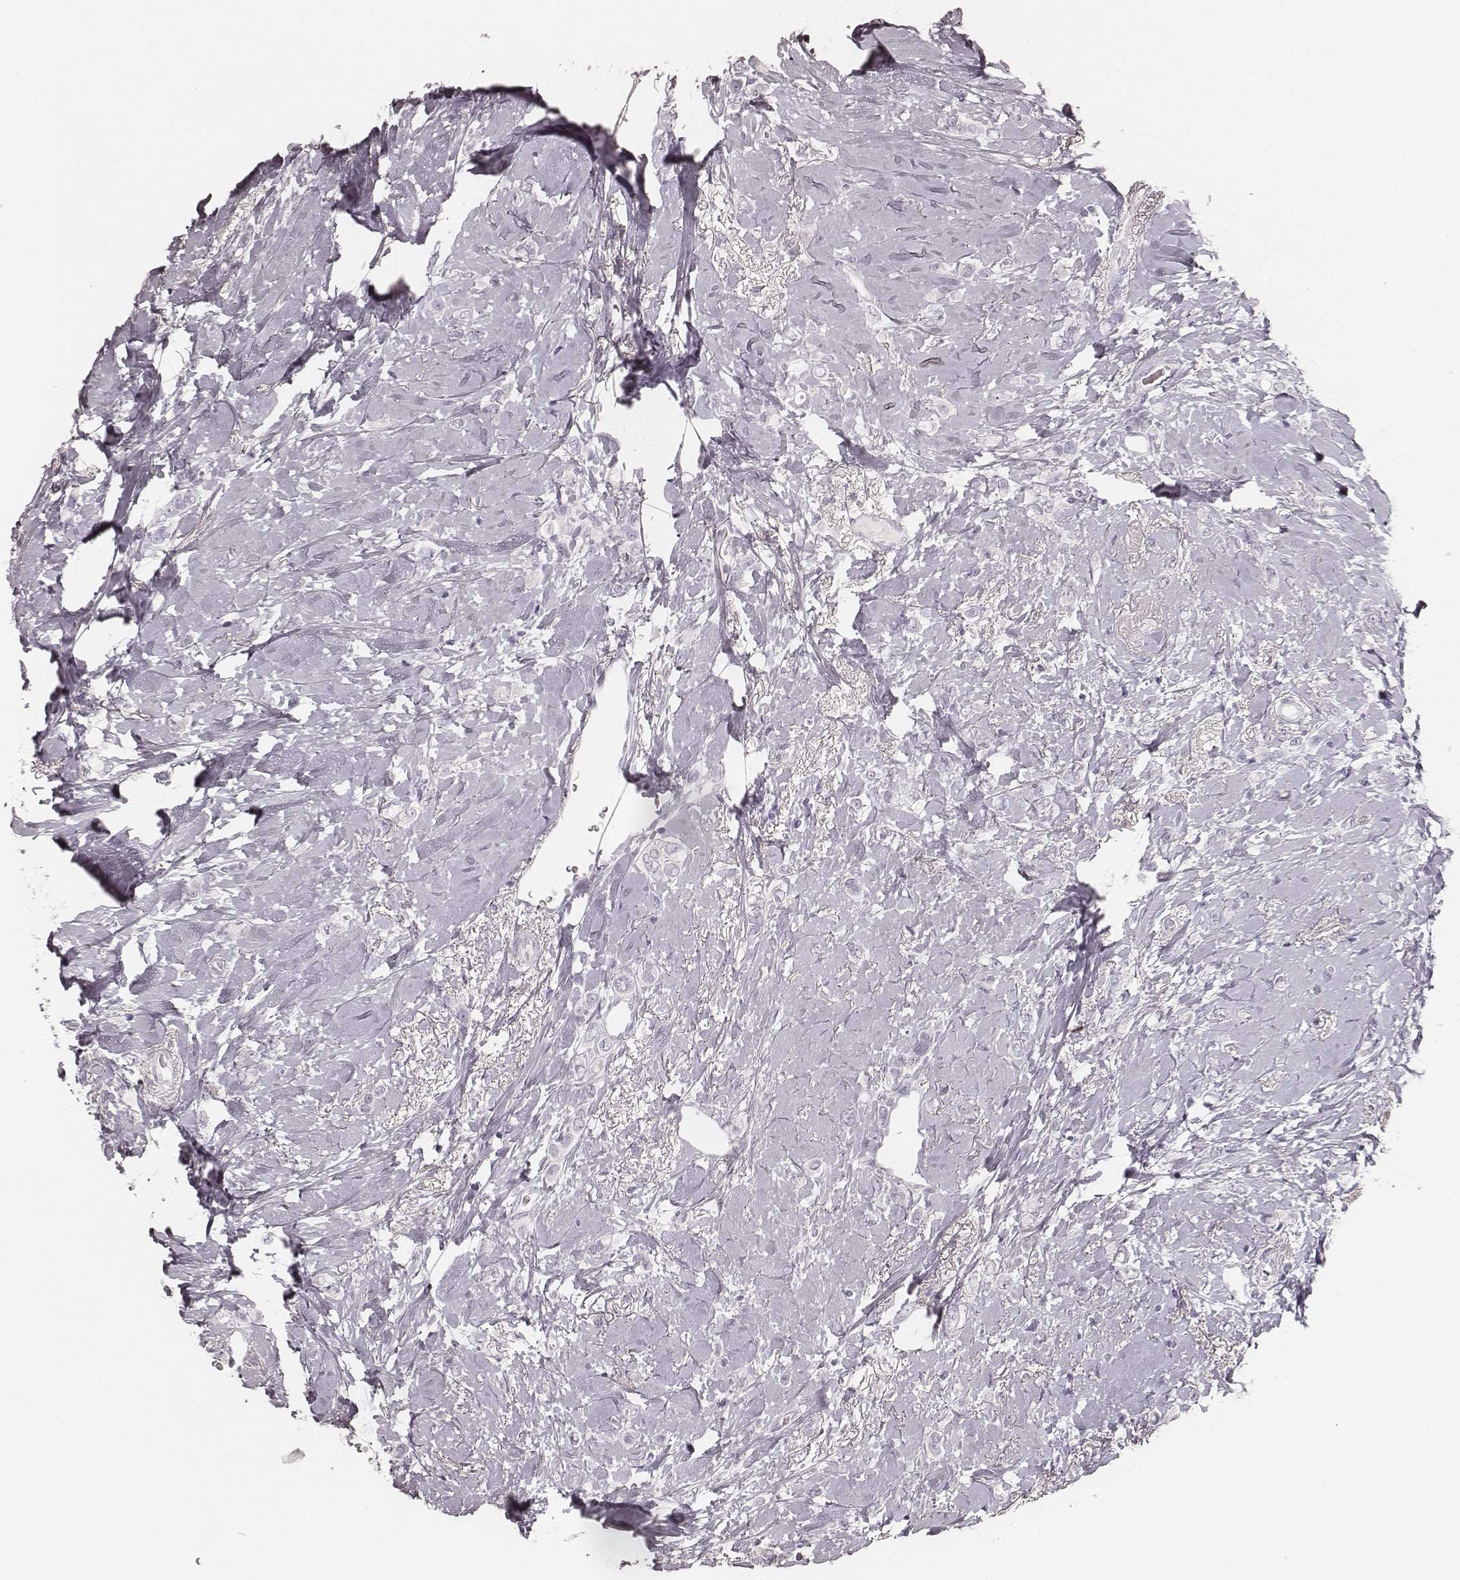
{"staining": {"intensity": "negative", "quantity": "none", "location": "none"}, "tissue": "breast cancer", "cell_type": "Tumor cells", "image_type": "cancer", "snomed": [{"axis": "morphology", "description": "Lobular carcinoma"}, {"axis": "topography", "description": "Breast"}], "caption": "Immunohistochemical staining of breast cancer (lobular carcinoma) shows no significant positivity in tumor cells.", "gene": "KRT82", "patient": {"sex": "female", "age": 66}}